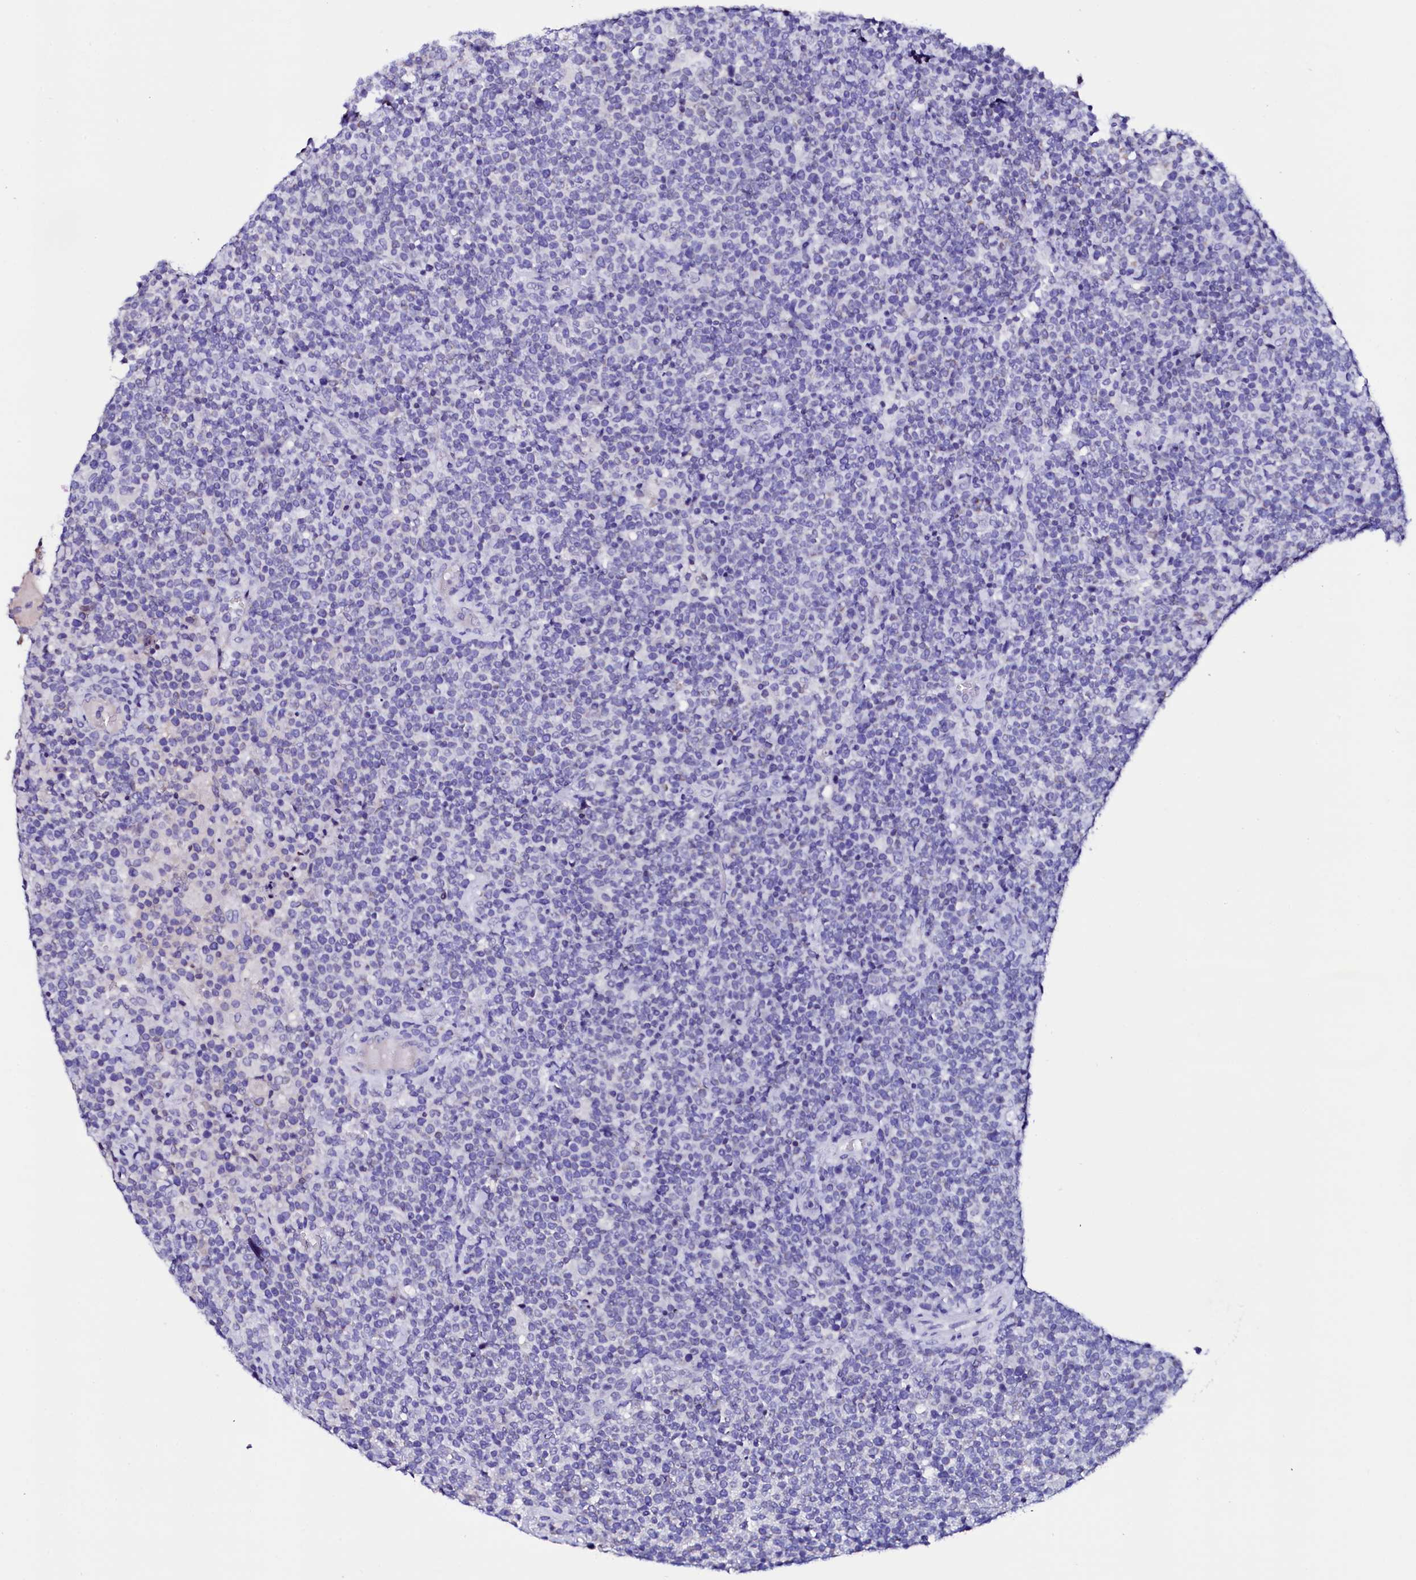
{"staining": {"intensity": "negative", "quantity": "none", "location": "none"}, "tissue": "lymphoma", "cell_type": "Tumor cells", "image_type": "cancer", "snomed": [{"axis": "morphology", "description": "Malignant lymphoma, non-Hodgkin's type, High grade"}, {"axis": "topography", "description": "Lymph node"}], "caption": "High-grade malignant lymphoma, non-Hodgkin's type stained for a protein using IHC demonstrates no positivity tumor cells.", "gene": "HAND1", "patient": {"sex": "male", "age": 61}}